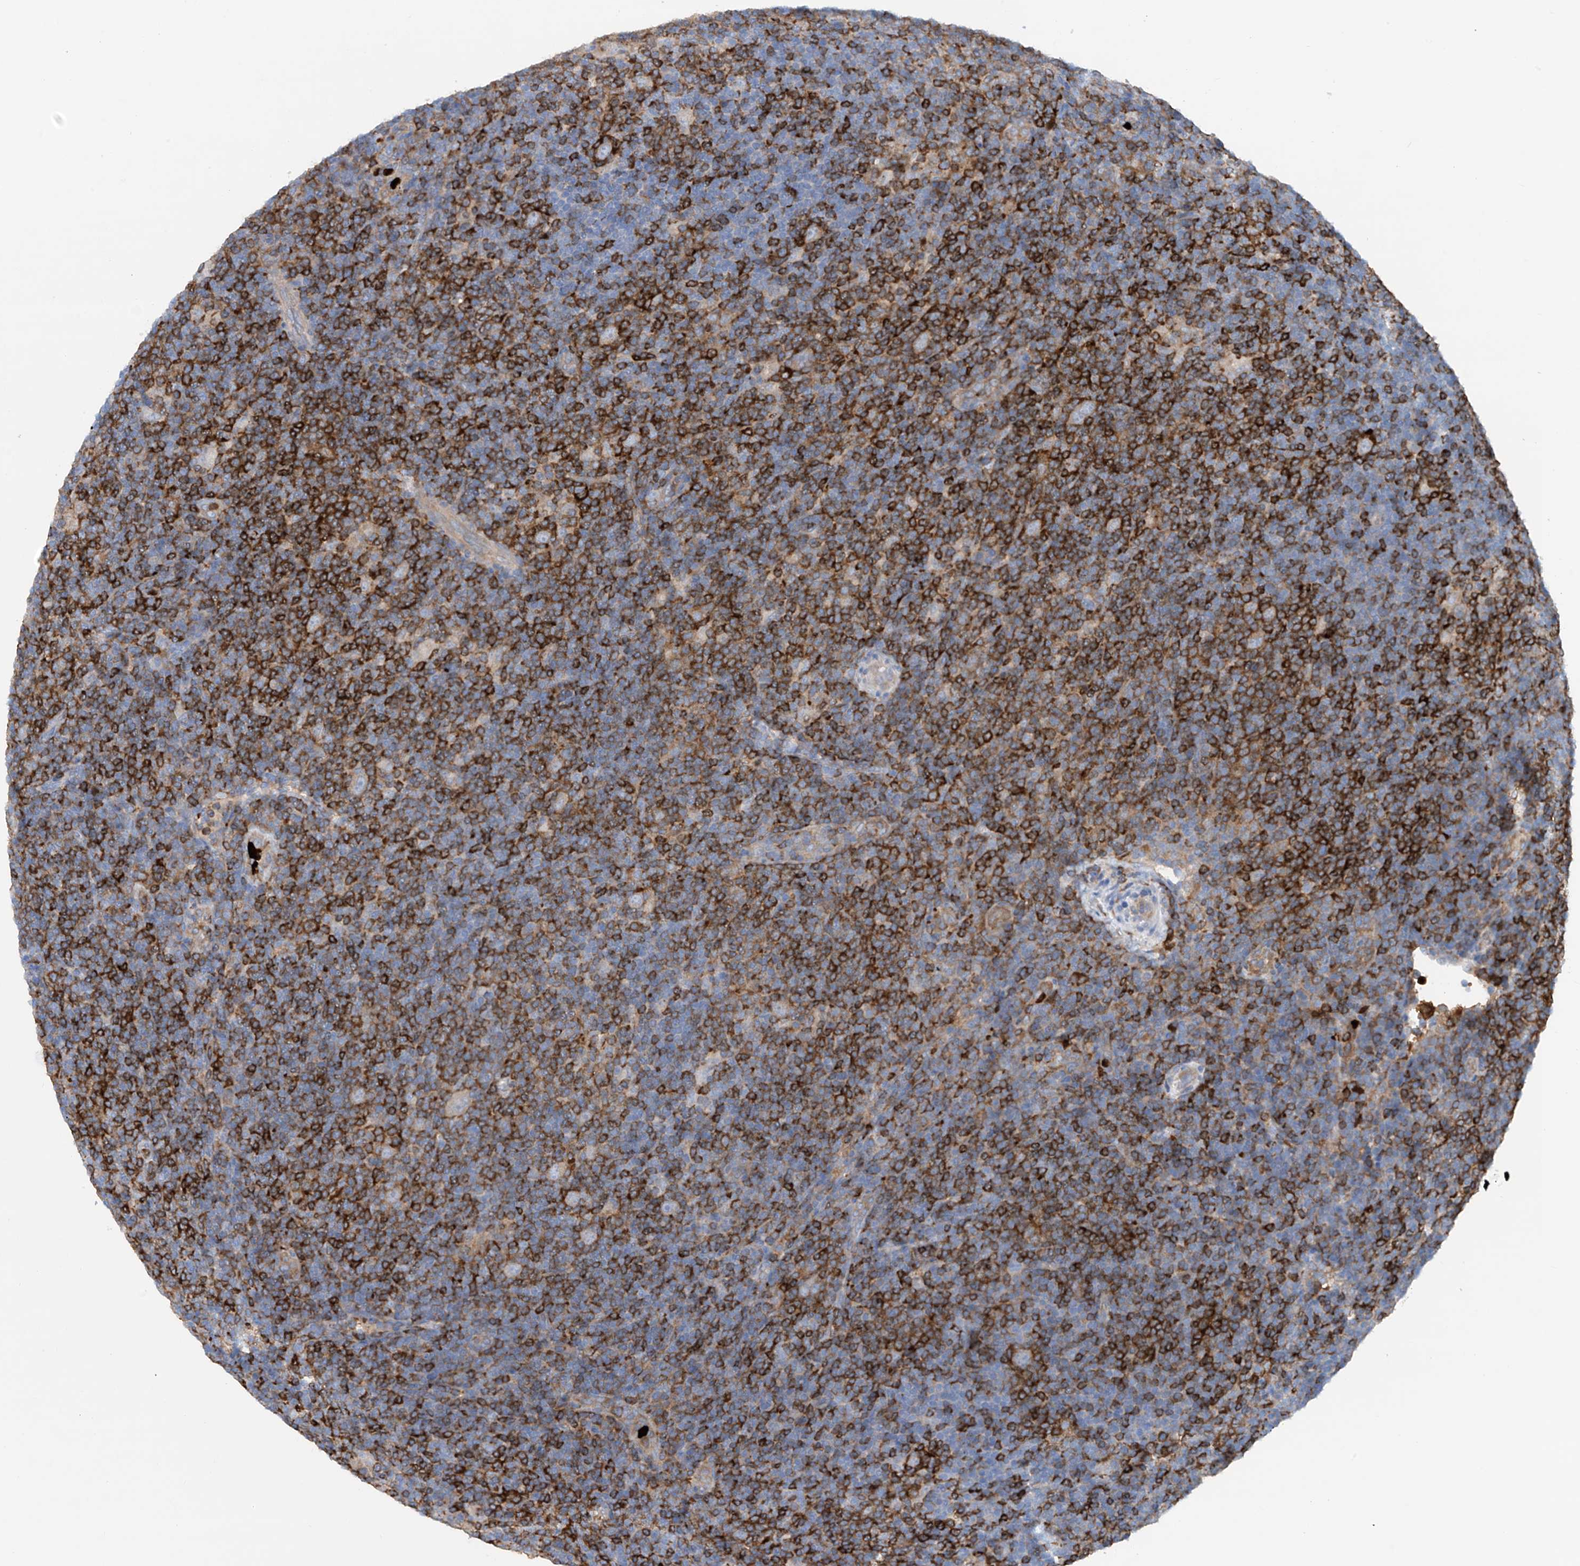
{"staining": {"intensity": "negative", "quantity": "none", "location": "none"}, "tissue": "lymphoma", "cell_type": "Tumor cells", "image_type": "cancer", "snomed": [{"axis": "morphology", "description": "Hodgkin's disease, NOS"}, {"axis": "topography", "description": "Lymph node"}], "caption": "Lymphoma was stained to show a protein in brown. There is no significant expression in tumor cells. (Immunohistochemistry, brightfield microscopy, high magnification).", "gene": "PHACTR2", "patient": {"sex": "female", "age": 57}}